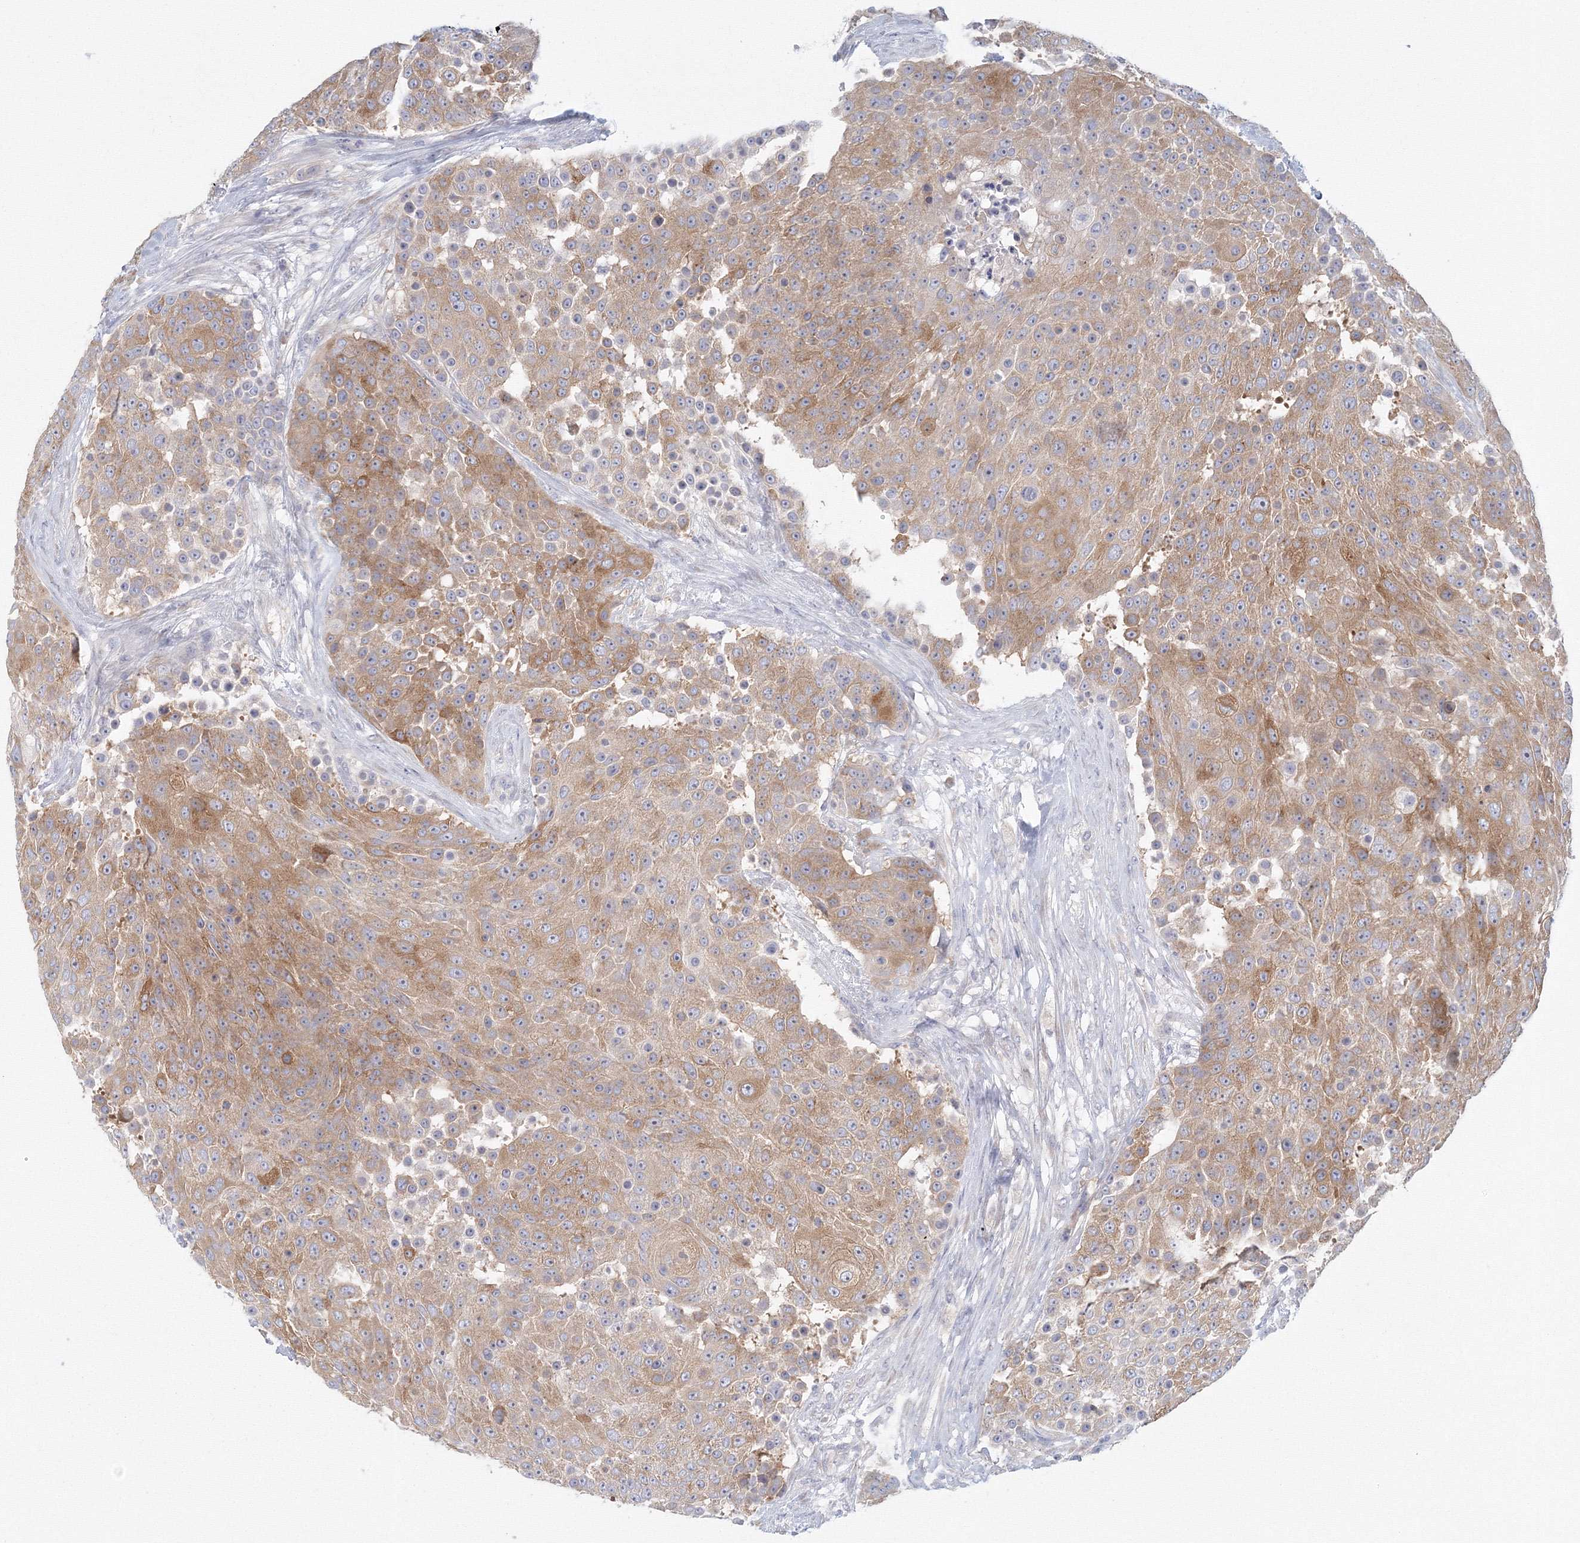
{"staining": {"intensity": "moderate", "quantity": ">75%", "location": "cytoplasmic/membranous"}, "tissue": "urothelial cancer", "cell_type": "Tumor cells", "image_type": "cancer", "snomed": [{"axis": "morphology", "description": "Urothelial carcinoma, High grade"}, {"axis": "topography", "description": "Urinary bladder"}], "caption": "An image of human urothelial cancer stained for a protein reveals moderate cytoplasmic/membranous brown staining in tumor cells.", "gene": "TACC2", "patient": {"sex": "female", "age": 63}}